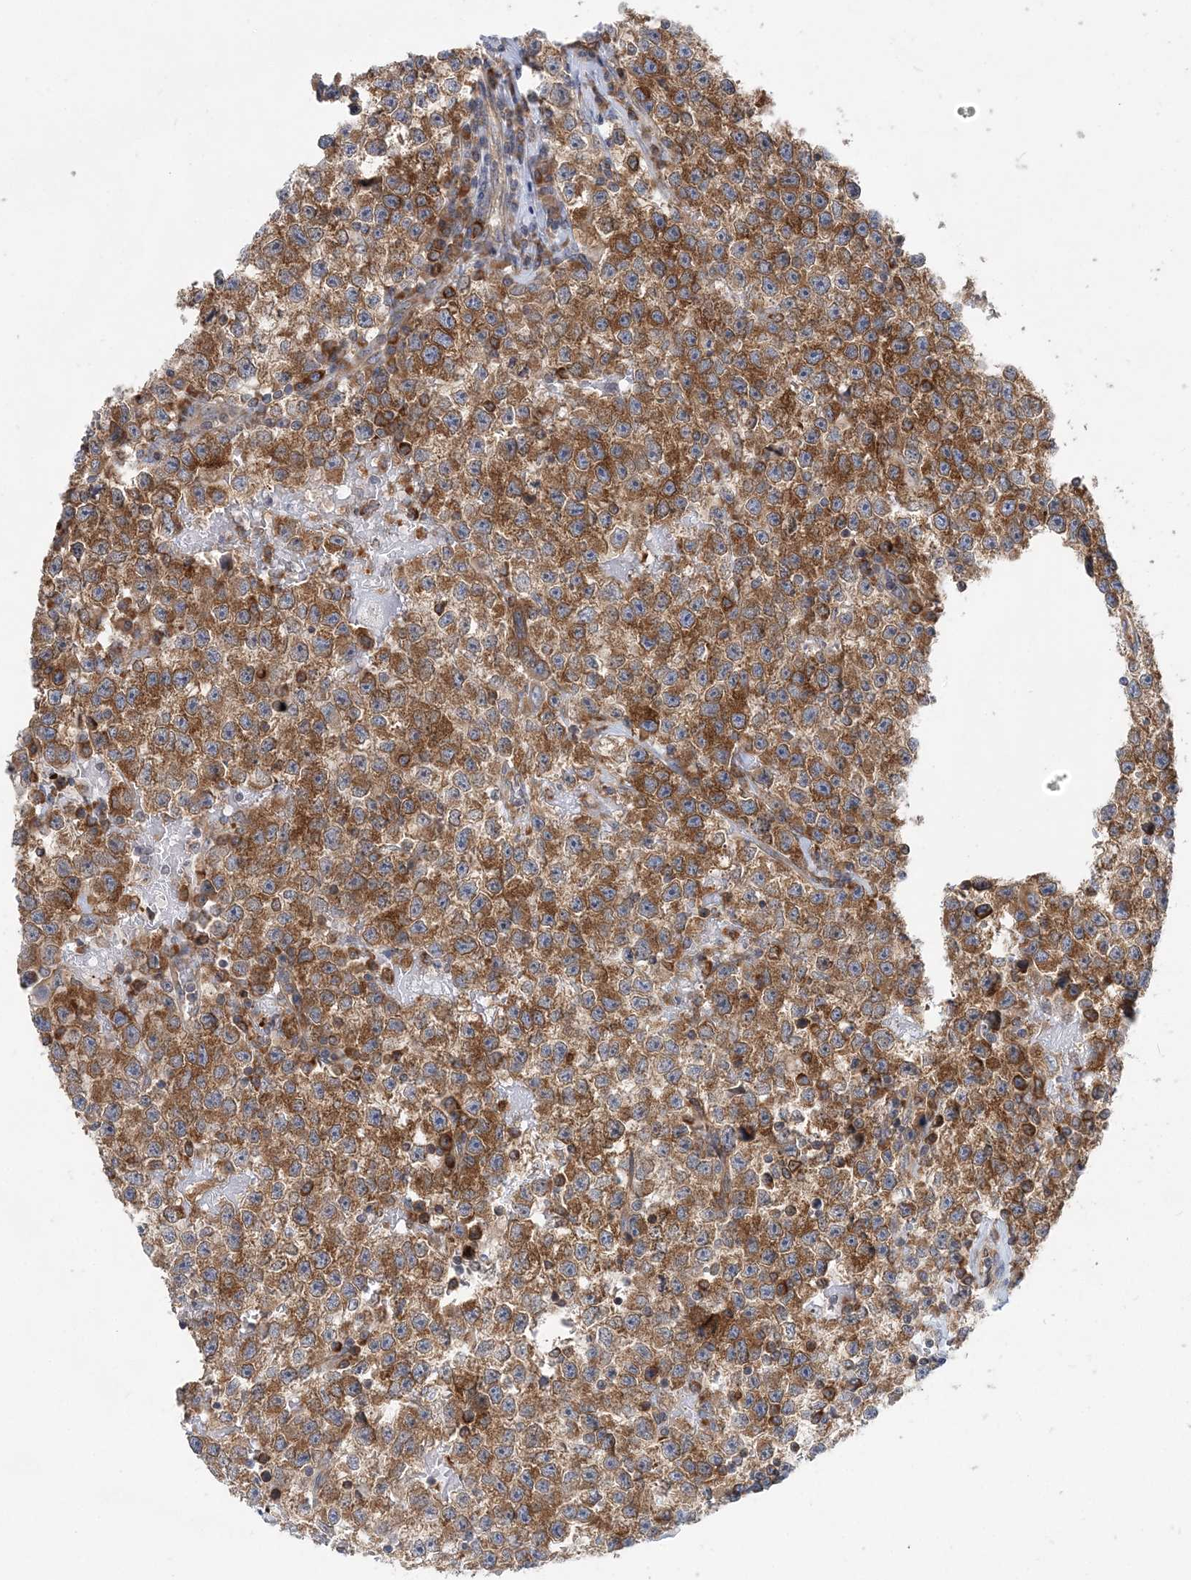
{"staining": {"intensity": "strong", "quantity": ">75%", "location": "cytoplasmic/membranous"}, "tissue": "testis cancer", "cell_type": "Tumor cells", "image_type": "cancer", "snomed": [{"axis": "morphology", "description": "Seminoma, NOS"}, {"axis": "topography", "description": "Testis"}], "caption": "Protein expression by immunohistochemistry reveals strong cytoplasmic/membranous positivity in approximately >75% of tumor cells in seminoma (testis).", "gene": "LARP4B", "patient": {"sex": "male", "age": 22}}